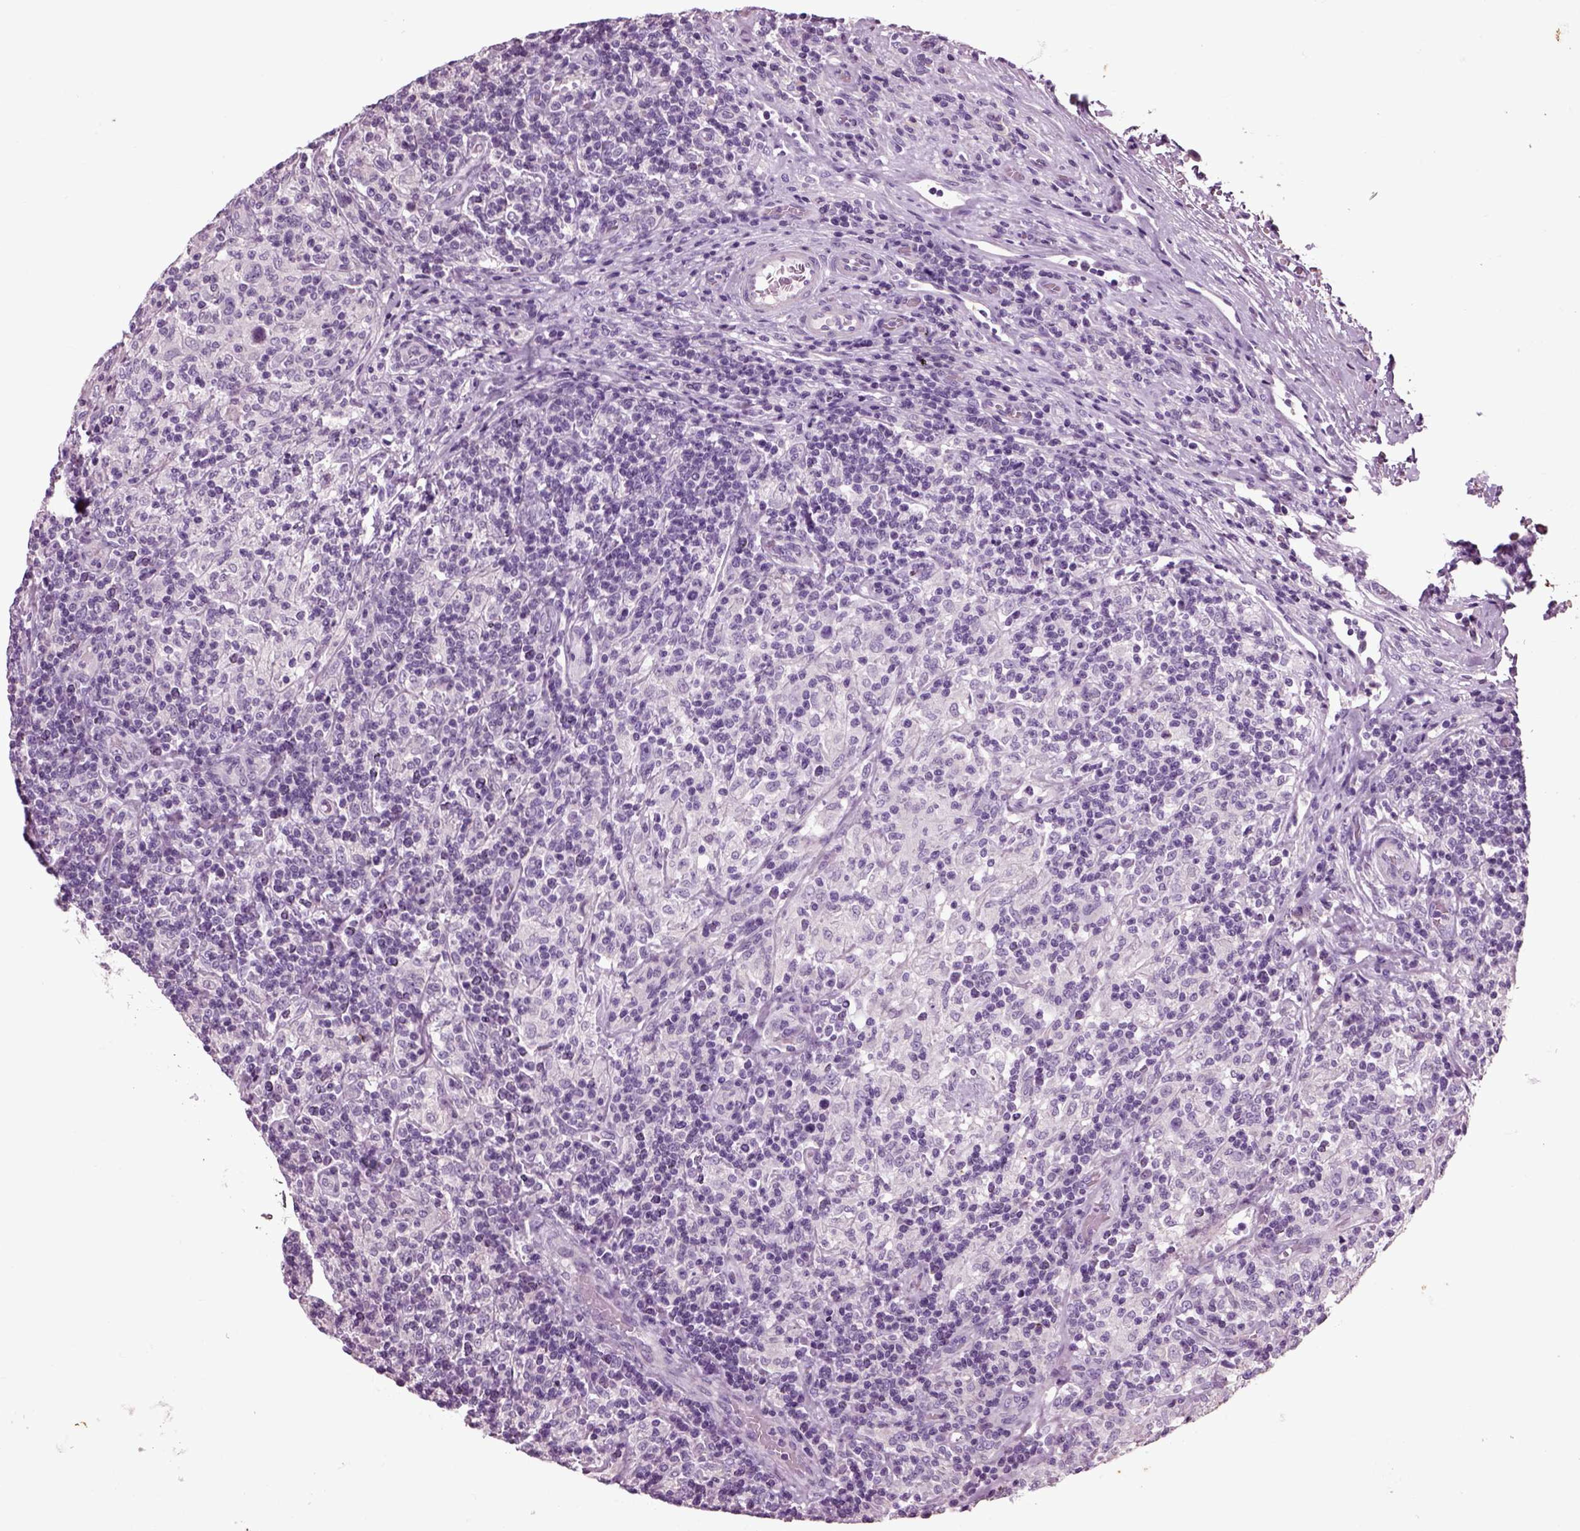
{"staining": {"intensity": "negative", "quantity": "none", "location": "none"}, "tissue": "lymphoma", "cell_type": "Tumor cells", "image_type": "cancer", "snomed": [{"axis": "morphology", "description": "Hodgkin's disease, NOS"}, {"axis": "topography", "description": "Lymph node"}], "caption": "Histopathology image shows no significant protein positivity in tumor cells of lymphoma.", "gene": "CHGB", "patient": {"sex": "male", "age": 70}}